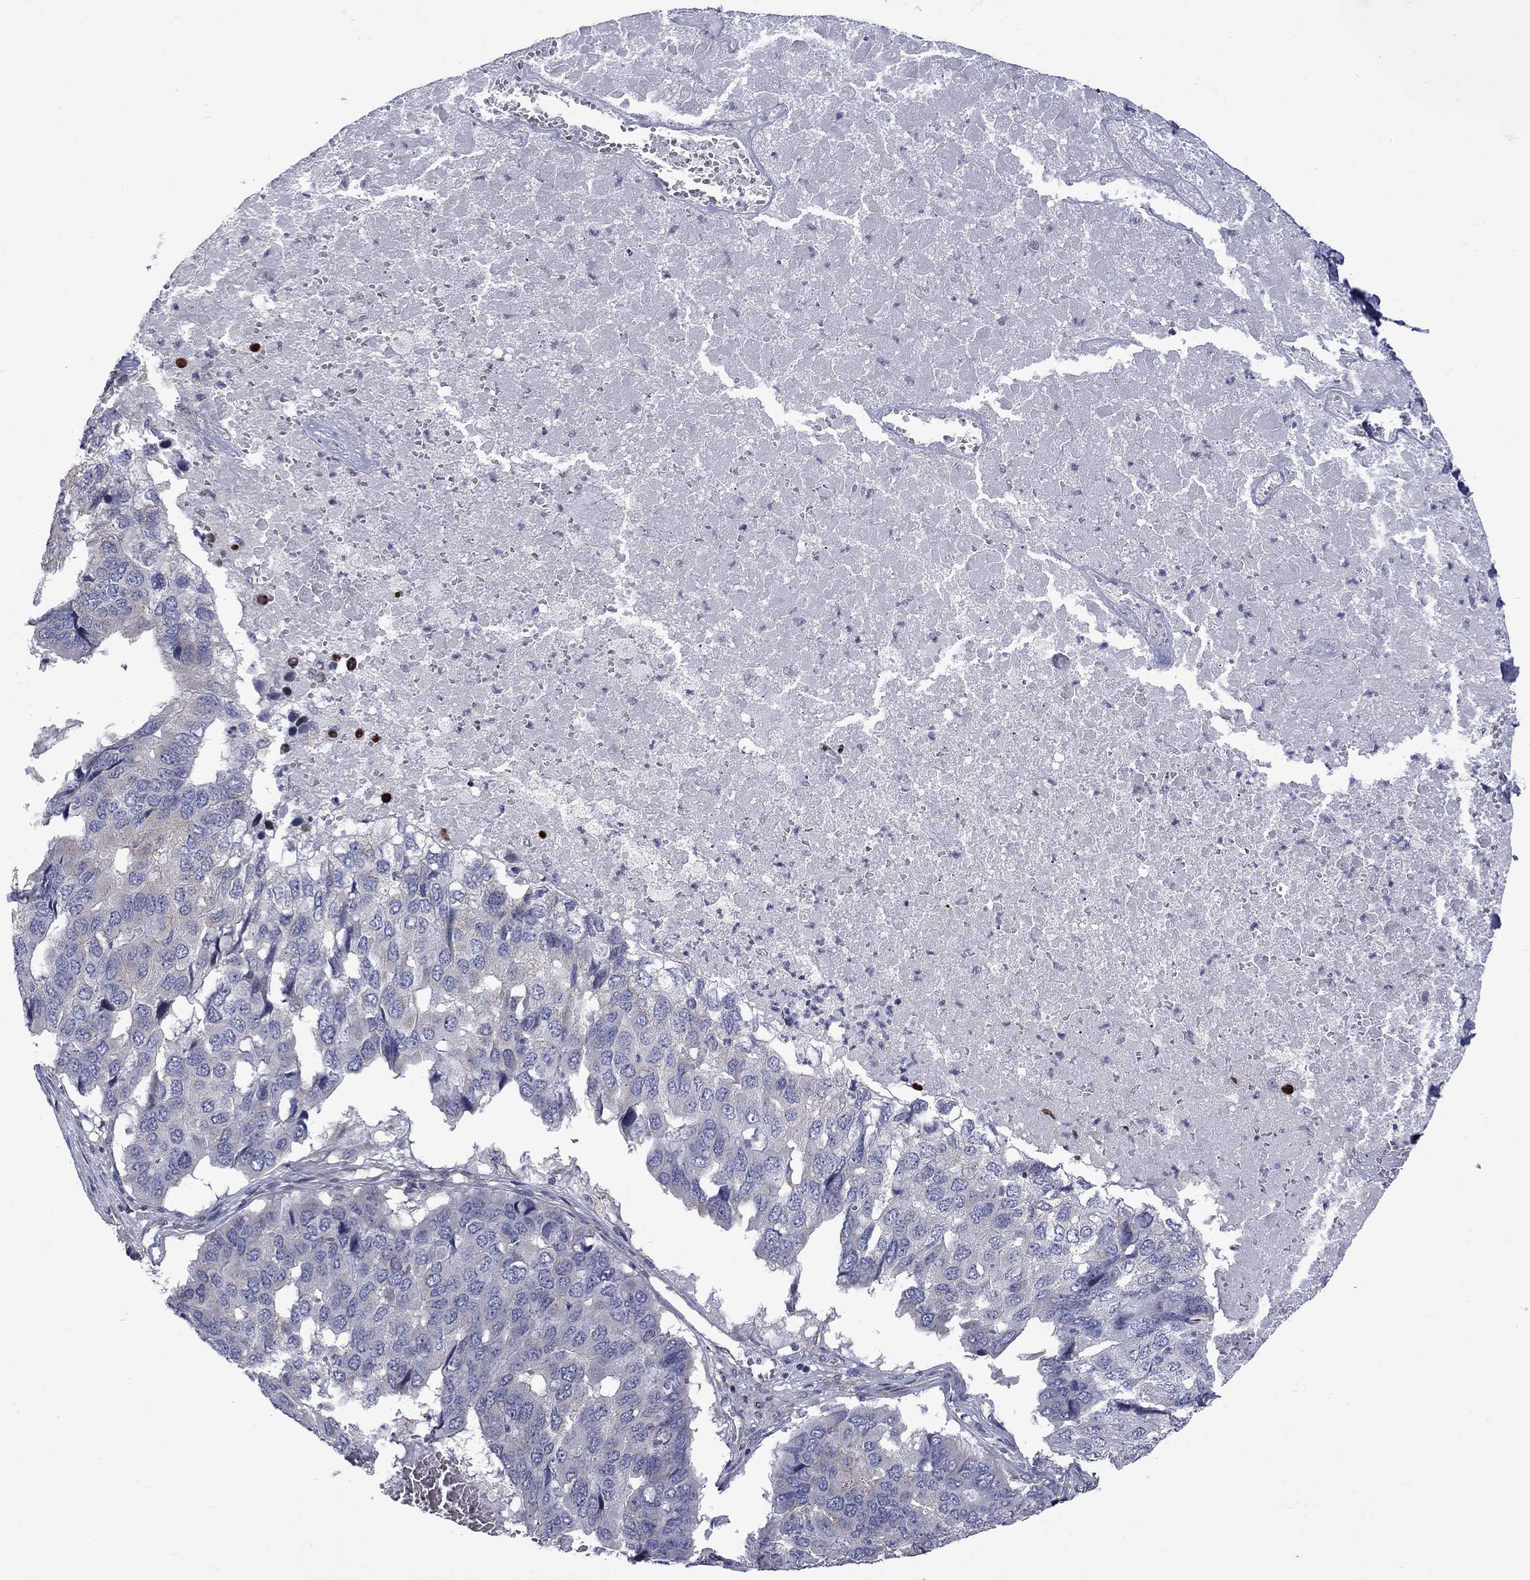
{"staining": {"intensity": "negative", "quantity": "none", "location": "none"}, "tissue": "pancreatic cancer", "cell_type": "Tumor cells", "image_type": "cancer", "snomed": [{"axis": "morphology", "description": "Adenocarcinoma, NOS"}, {"axis": "topography", "description": "Pancreas"}], "caption": "The image reveals no staining of tumor cells in adenocarcinoma (pancreatic).", "gene": "SH2B1", "patient": {"sex": "male", "age": 50}}